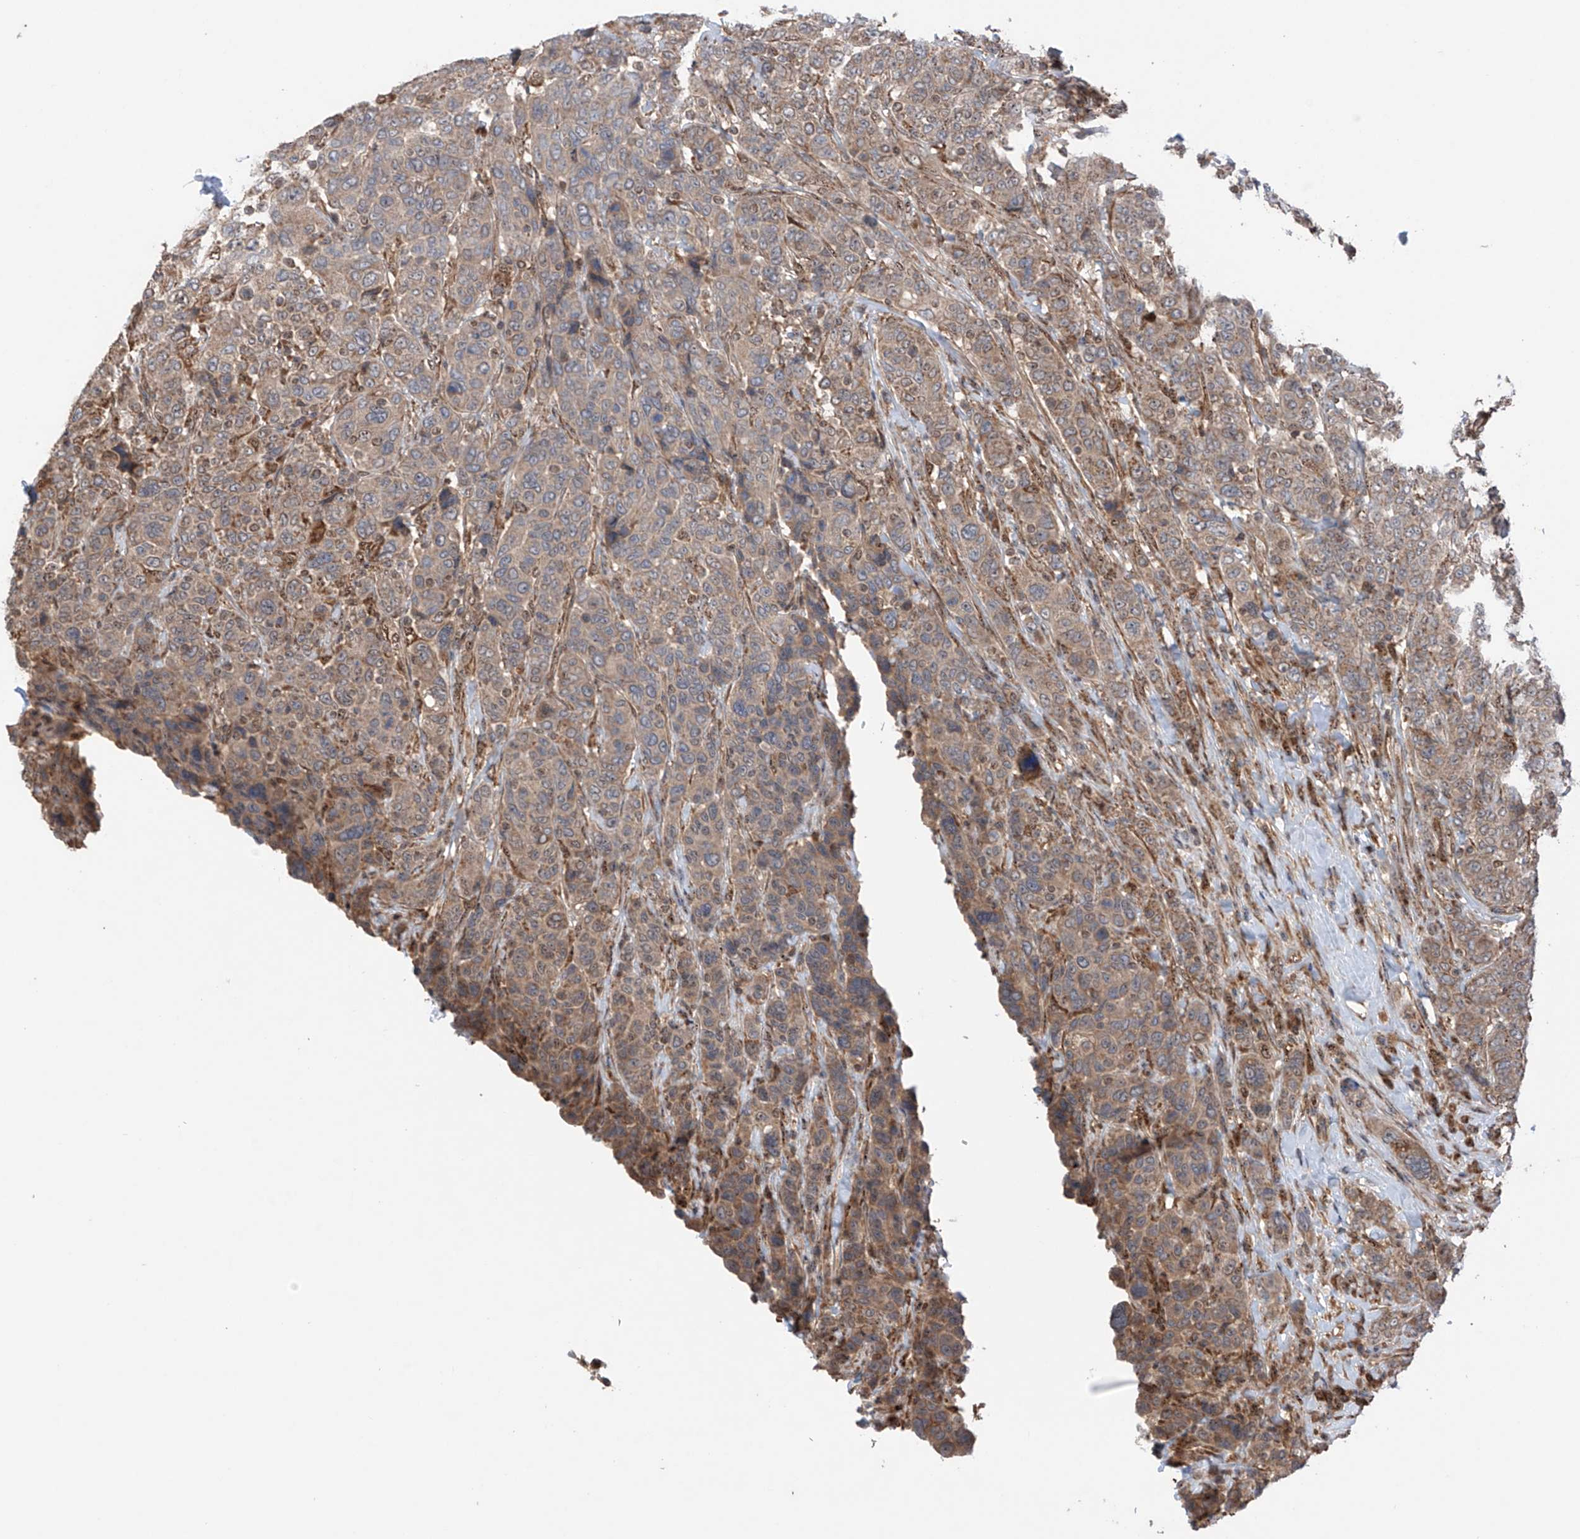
{"staining": {"intensity": "weak", "quantity": ">75%", "location": "cytoplasmic/membranous"}, "tissue": "breast cancer", "cell_type": "Tumor cells", "image_type": "cancer", "snomed": [{"axis": "morphology", "description": "Duct carcinoma"}, {"axis": "topography", "description": "Breast"}], "caption": "A histopathology image of human invasive ductal carcinoma (breast) stained for a protein reveals weak cytoplasmic/membranous brown staining in tumor cells.", "gene": "SAMD3", "patient": {"sex": "female", "age": 37}}